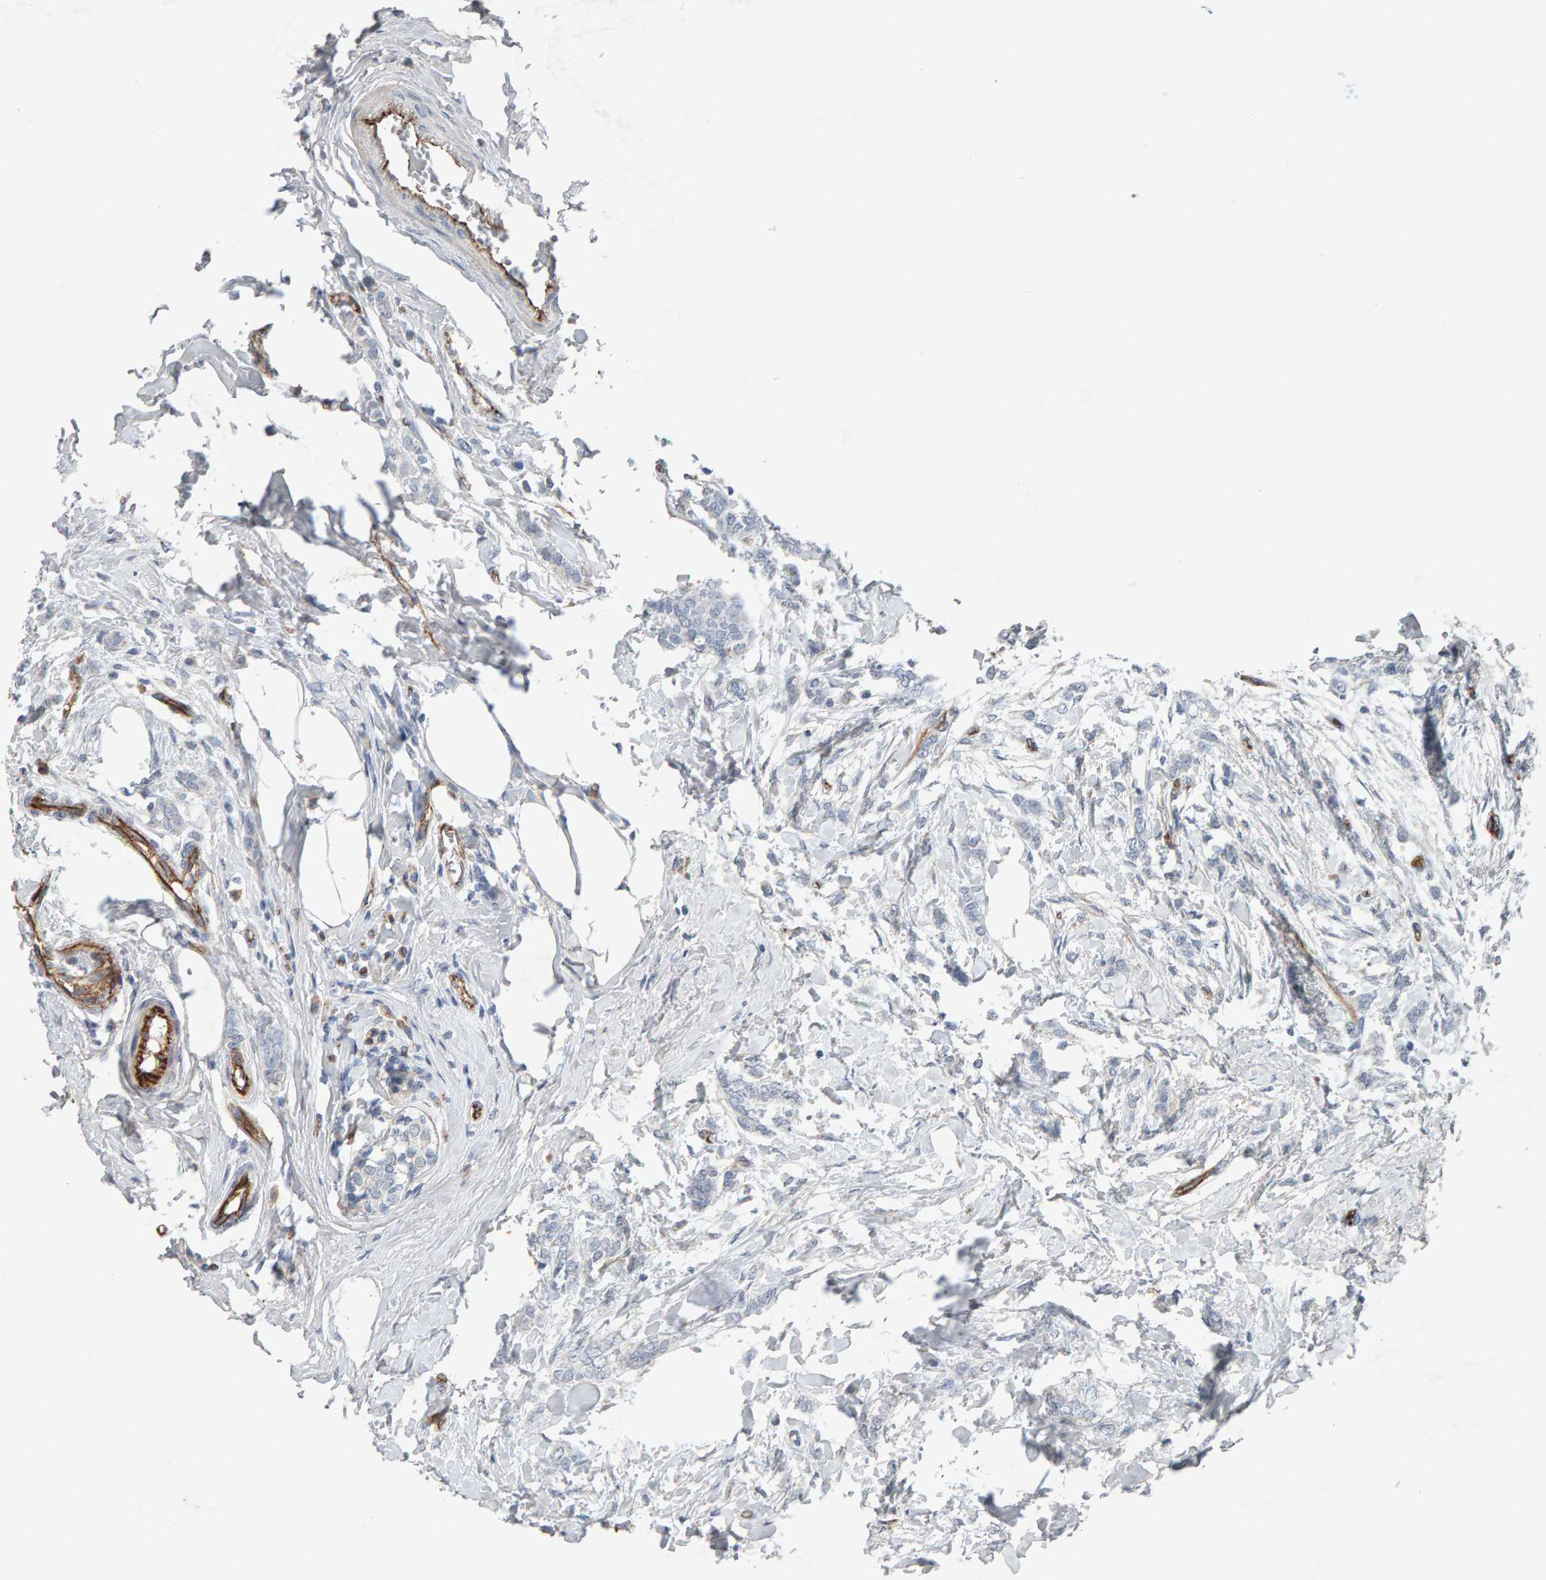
{"staining": {"intensity": "negative", "quantity": "none", "location": "none"}, "tissue": "breast cancer", "cell_type": "Tumor cells", "image_type": "cancer", "snomed": [{"axis": "morphology", "description": "Lobular carcinoma, in situ"}, {"axis": "morphology", "description": "Lobular carcinoma"}, {"axis": "topography", "description": "Breast"}], "caption": "The histopathology image demonstrates no staining of tumor cells in lobular carcinoma in situ (breast).", "gene": "PTPRM", "patient": {"sex": "female", "age": 41}}